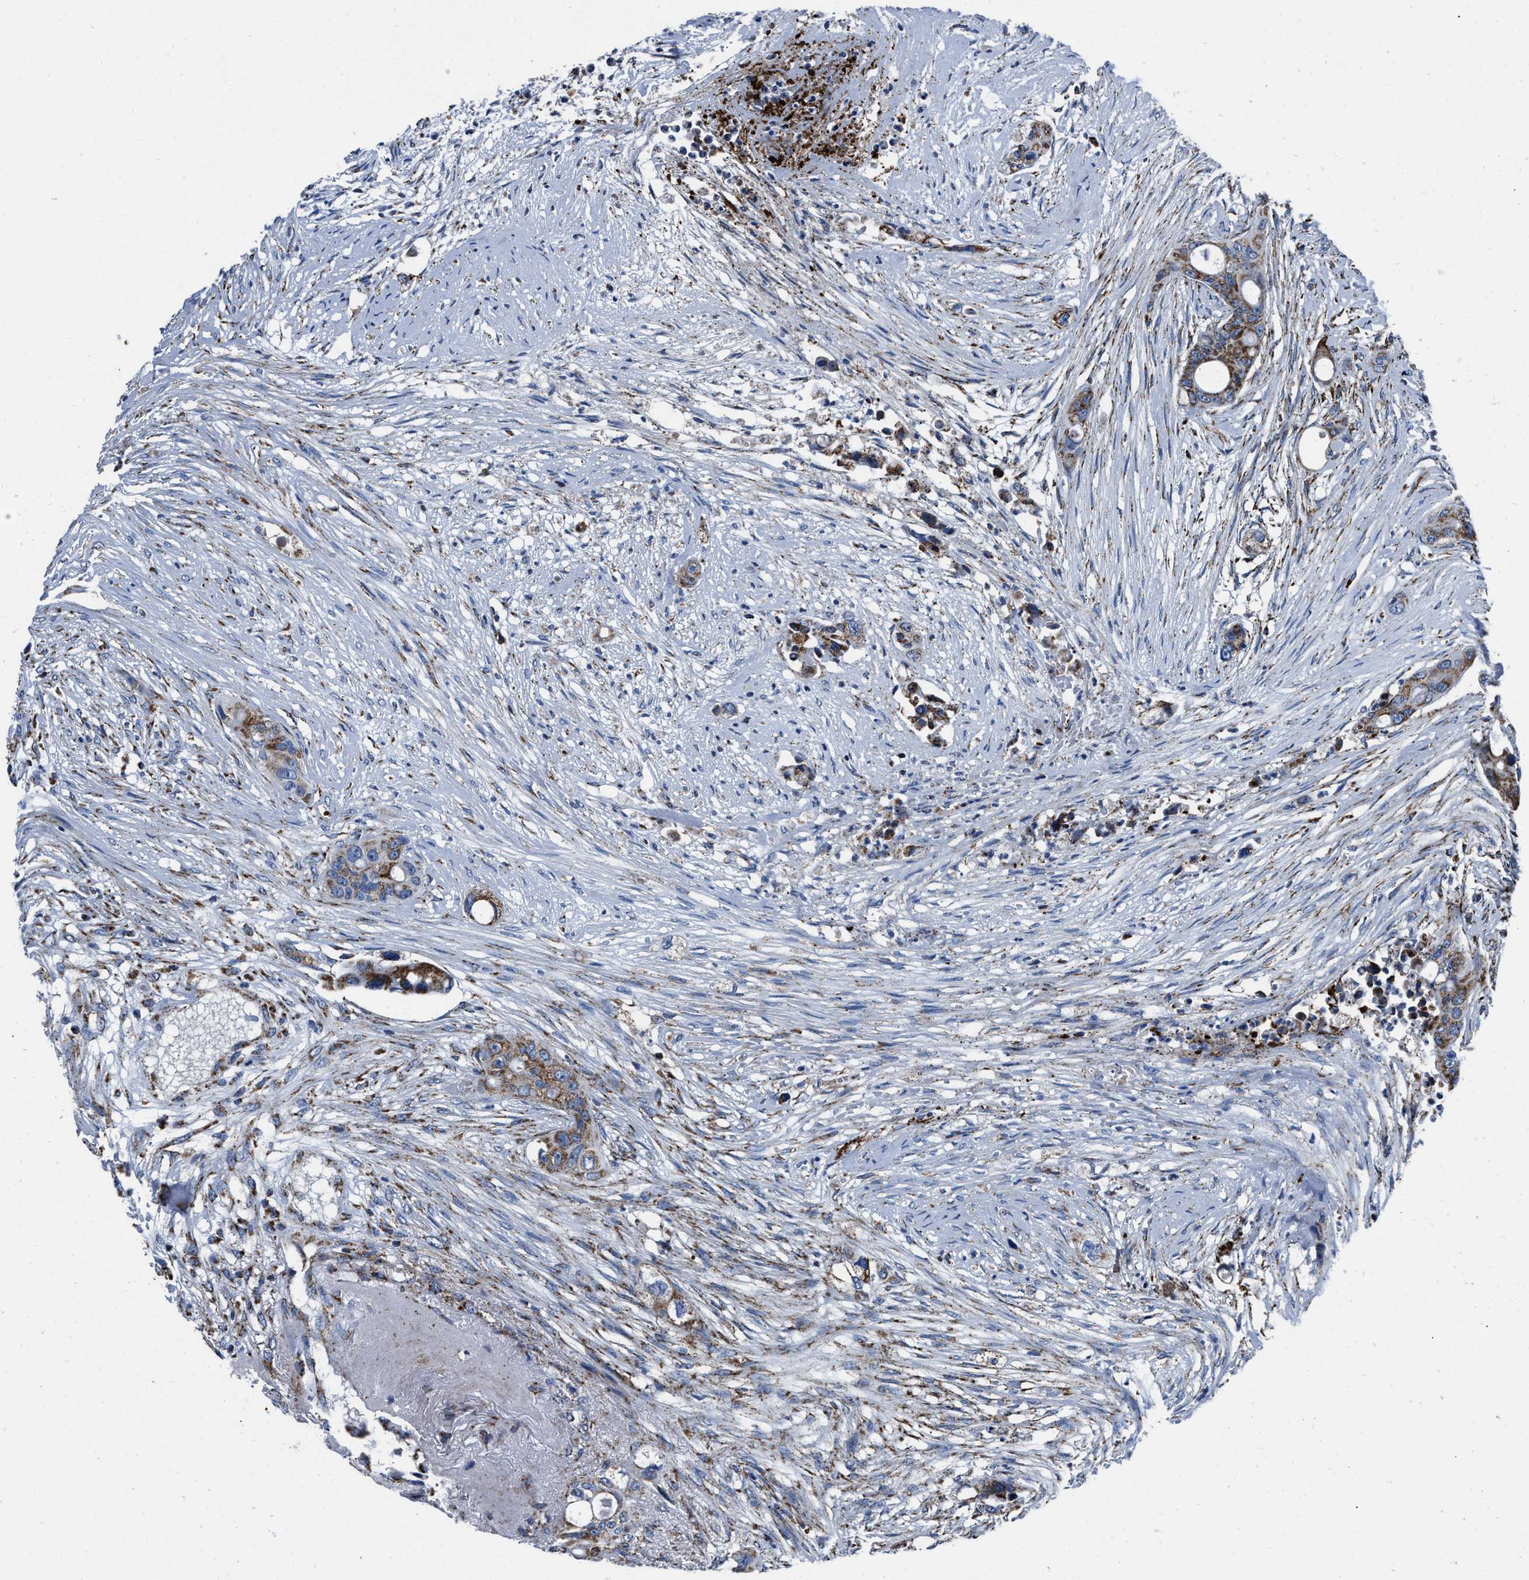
{"staining": {"intensity": "moderate", "quantity": ">75%", "location": "cytoplasmic/membranous"}, "tissue": "colorectal cancer", "cell_type": "Tumor cells", "image_type": "cancer", "snomed": [{"axis": "morphology", "description": "Adenocarcinoma, NOS"}, {"axis": "topography", "description": "Colon"}], "caption": "A micrograph of human colorectal cancer (adenocarcinoma) stained for a protein exhibits moderate cytoplasmic/membranous brown staining in tumor cells.", "gene": "NSD3", "patient": {"sex": "female", "age": 57}}